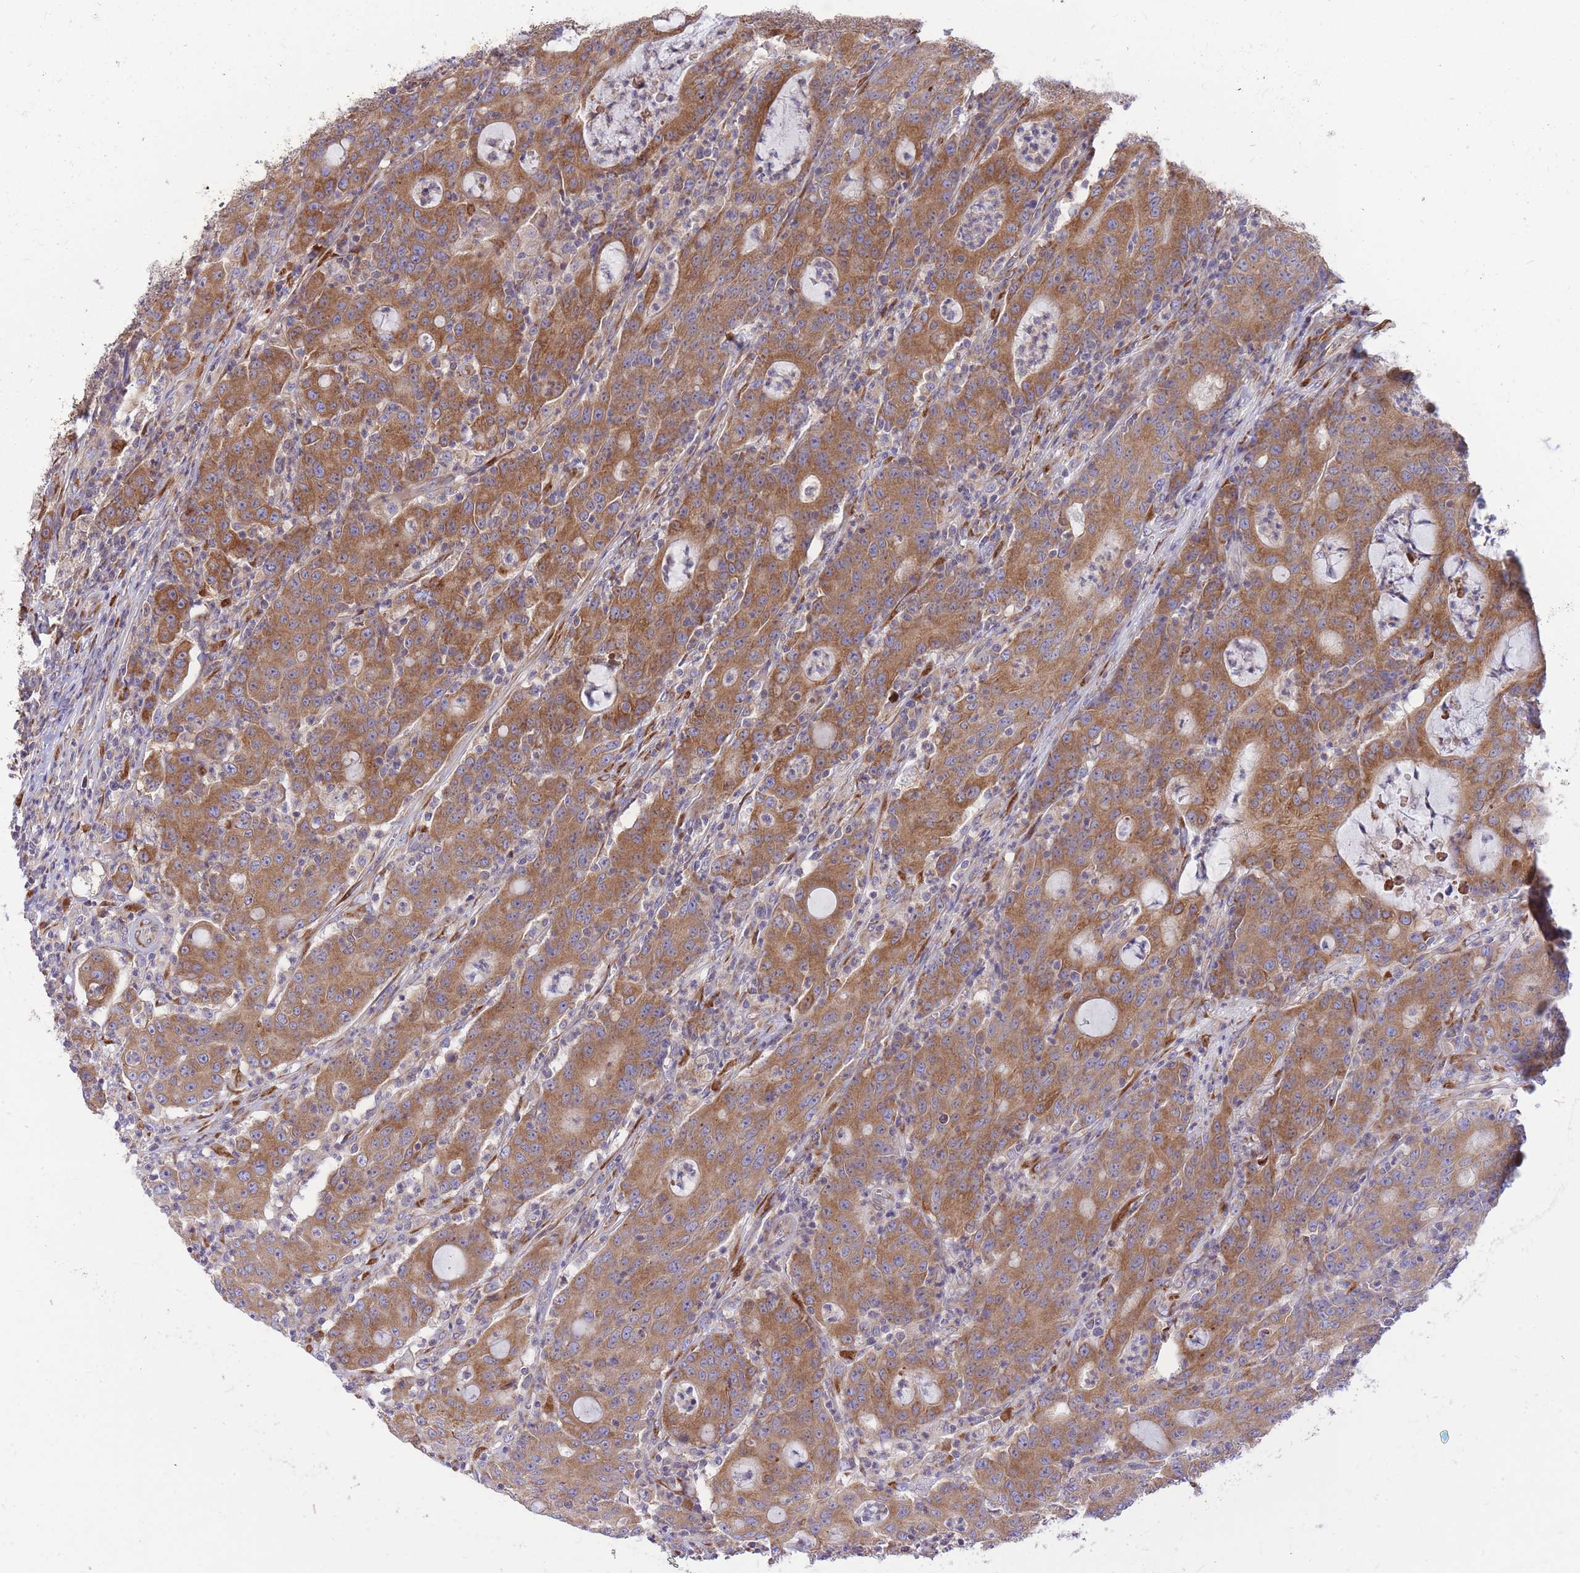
{"staining": {"intensity": "moderate", "quantity": ">75%", "location": "cytoplasmic/membranous"}, "tissue": "colorectal cancer", "cell_type": "Tumor cells", "image_type": "cancer", "snomed": [{"axis": "morphology", "description": "Adenocarcinoma, NOS"}, {"axis": "topography", "description": "Colon"}], "caption": "The histopathology image reveals a brown stain indicating the presence of a protein in the cytoplasmic/membranous of tumor cells in colorectal cancer. Using DAB (3,3'-diaminobenzidine) (brown) and hematoxylin (blue) stains, captured at high magnification using brightfield microscopy.", "gene": "GBP7", "patient": {"sex": "male", "age": 83}}